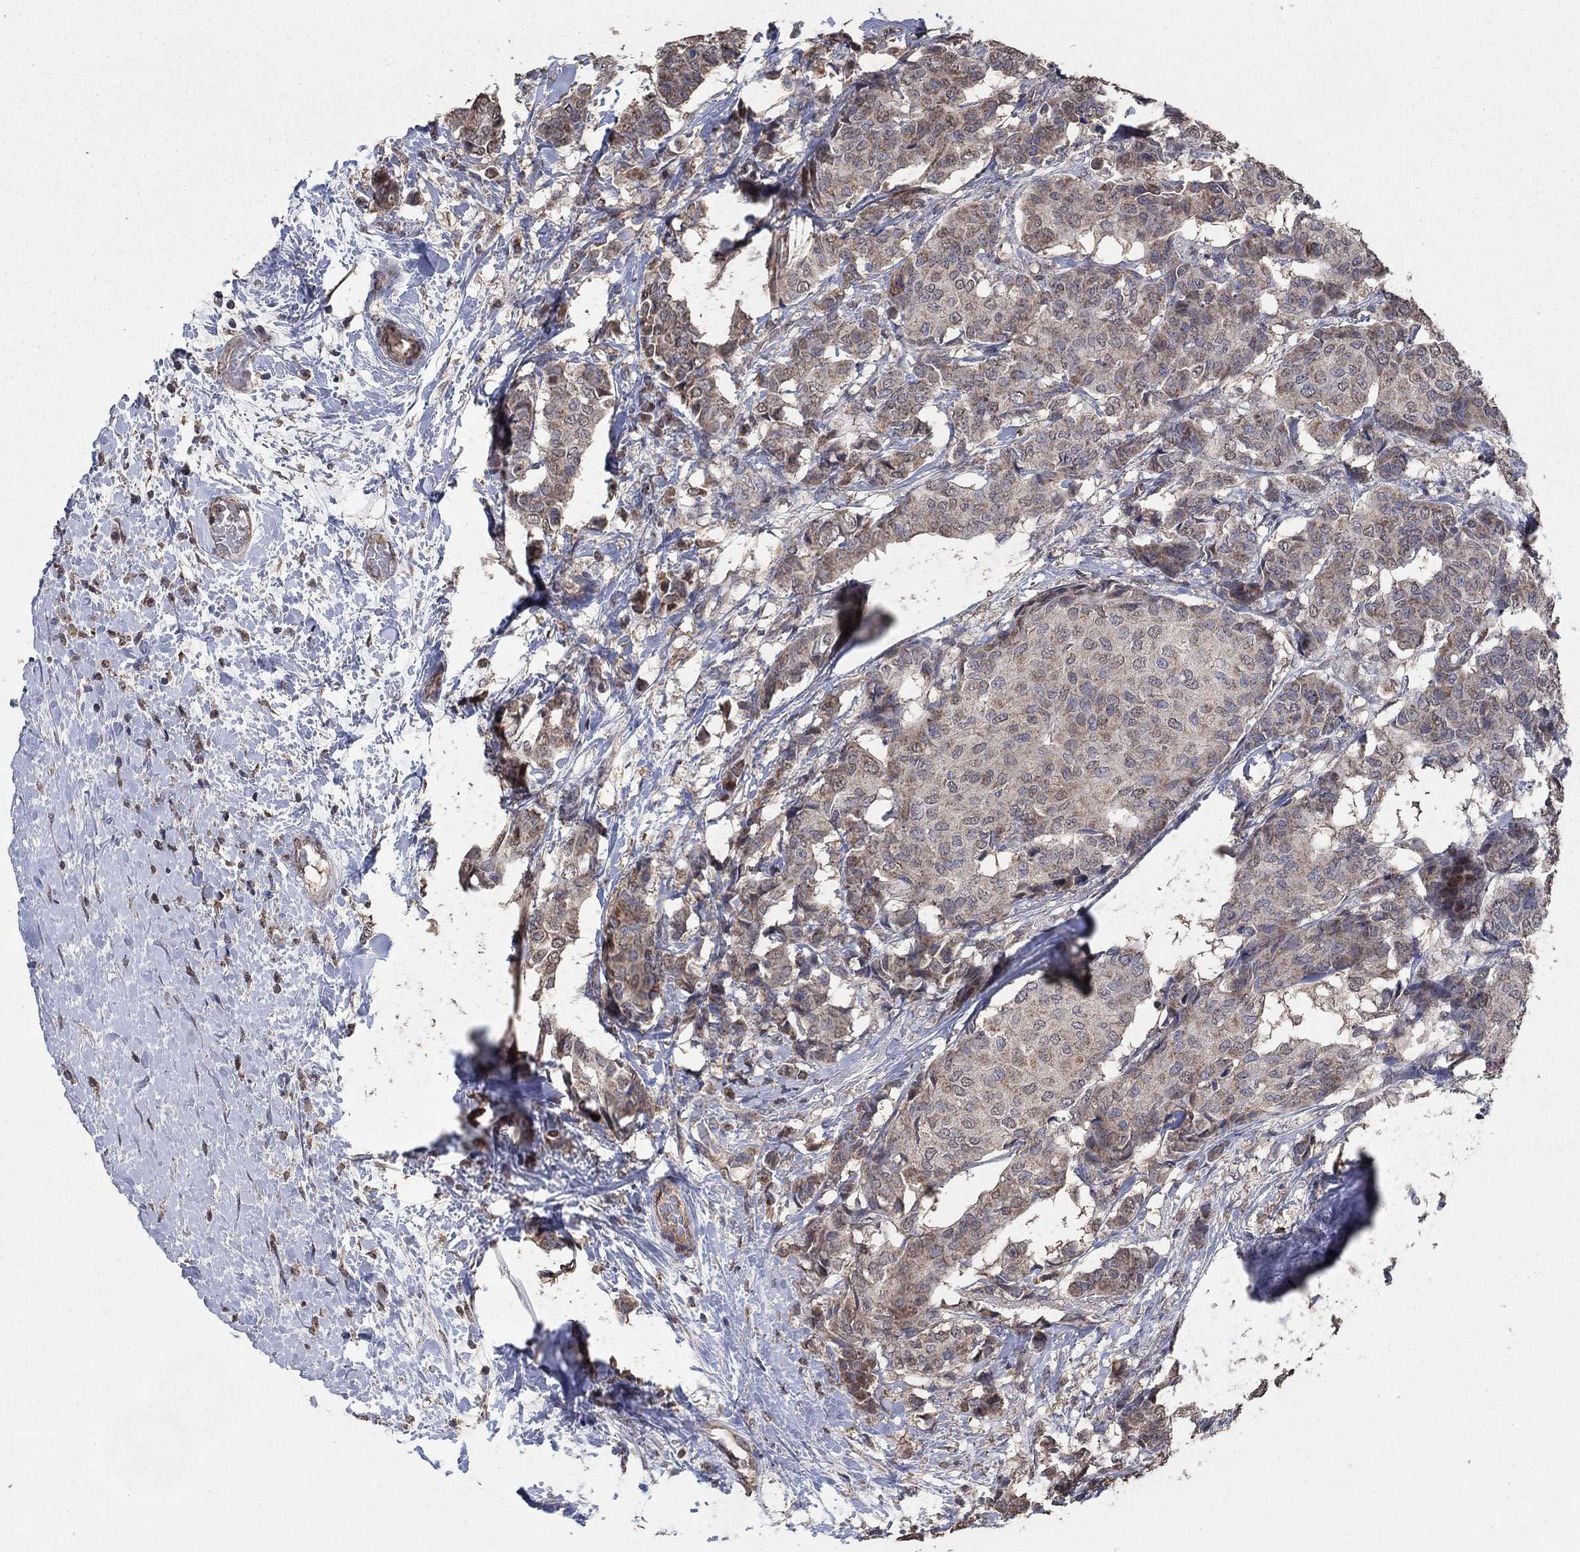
{"staining": {"intensity": "moderate", "quantity": "25%-75%", "location": "cytoplasmic/membranous"}, "tissue": "breast cancer", "cell_type": "Tumor cells", "image_type": "cancer", "snomed": [{"axis": "morphology", "description": "Duct carcinoma"}, {"axis": "topography", "description": "Breast"}], "caption": "A medium amount of moderate cytoplasmic/membranous expression is present in approximately 25%-75% of tumor cells in breast cancer tissue.", "gene": "MRPS24", "patient": {"sex": "female", "age": 75}}